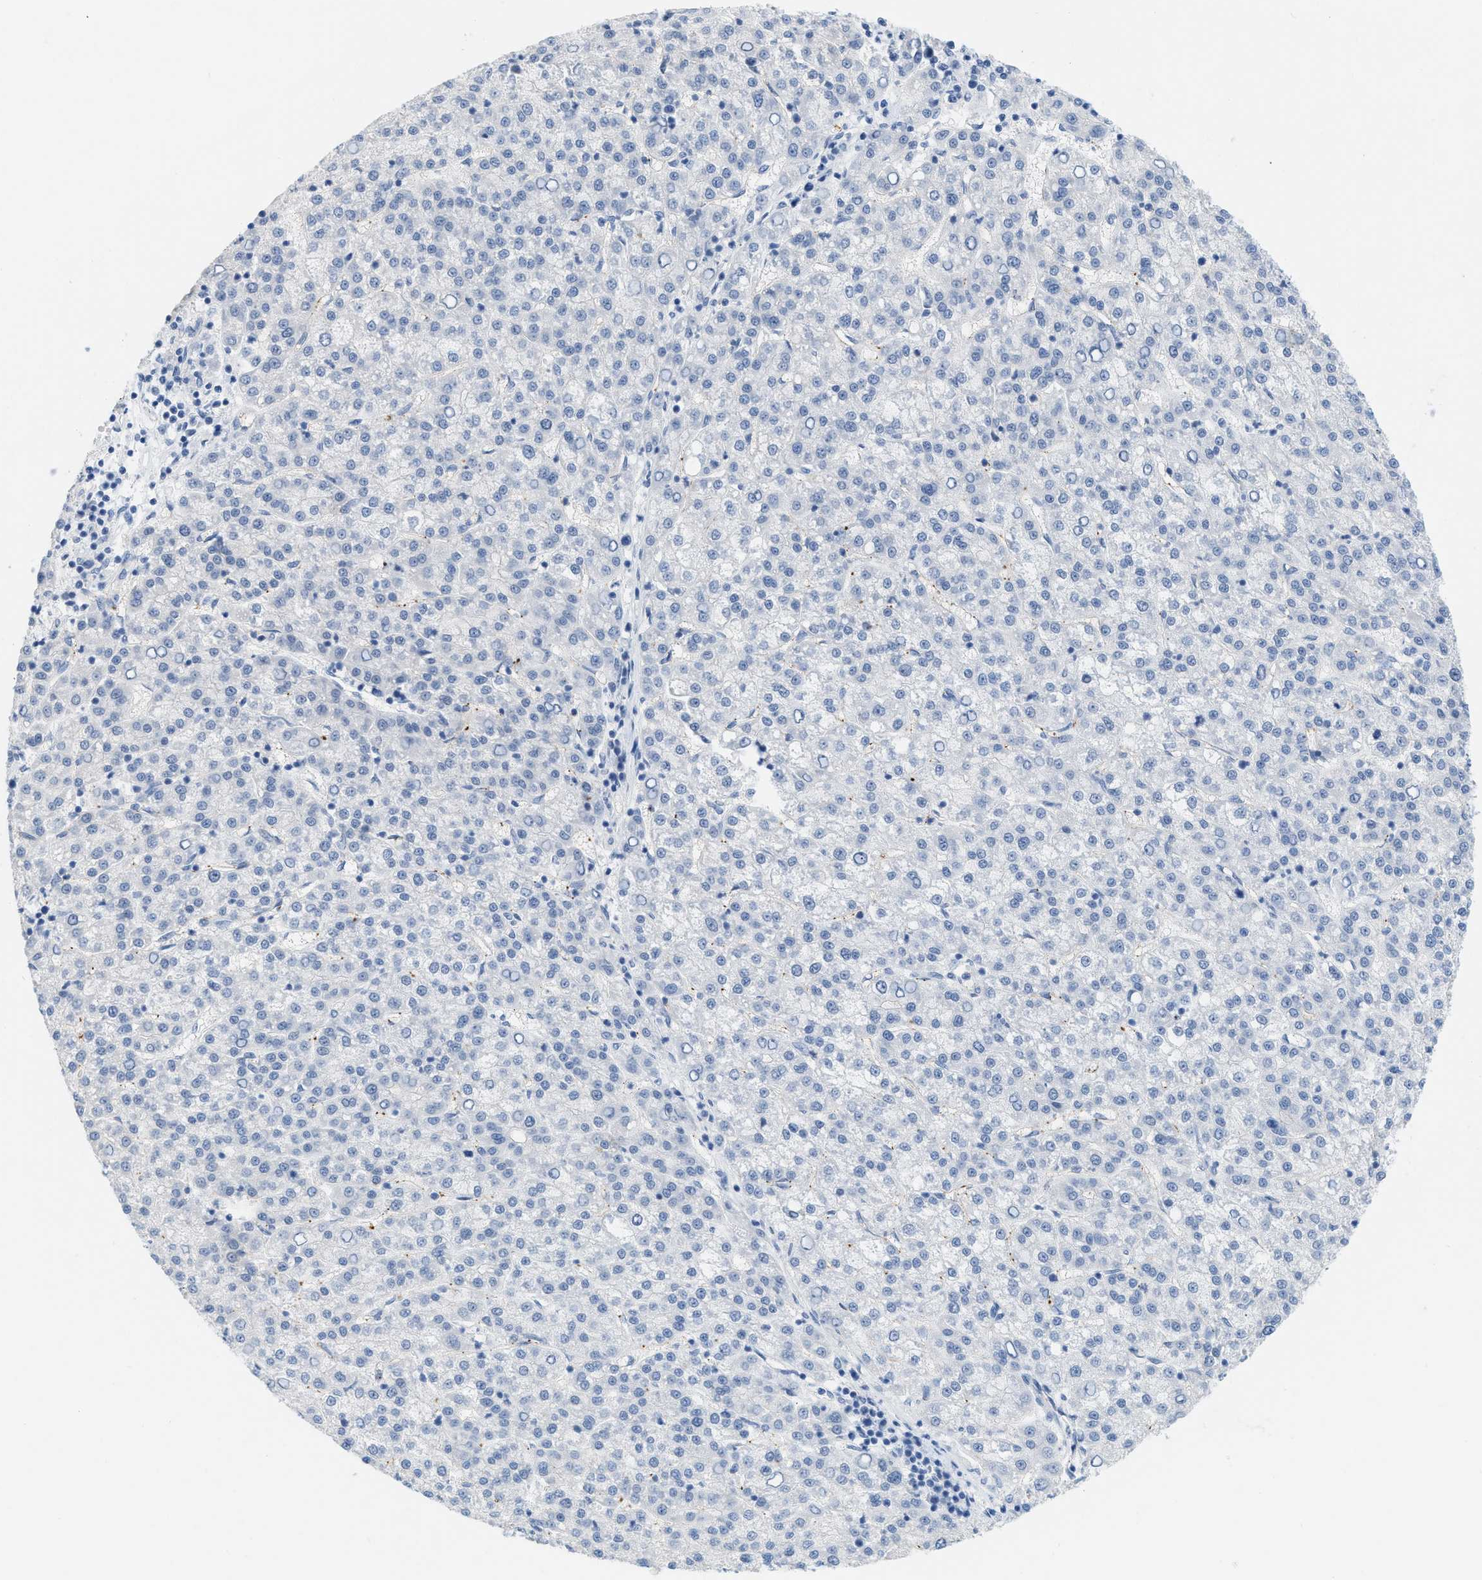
{"staining": {"intensity": "negative", "quantity": "none", "location": "none"}, "tissue": "liver cancer", "cell_type": "Tumor cells", "image_type": "cancer", "snomed": [{"axis": "morphology", "description": "Carcinoma, Hepatocellular, NOS"}, {"axis": "topography", "description": "Liver"}], "caption": "The histopathology image reveals no significant staining in tumor cells of hepatocellular carcinoma (liver).", "gene": "HLTF", "patient": {"sex": "female", "age": 58}}